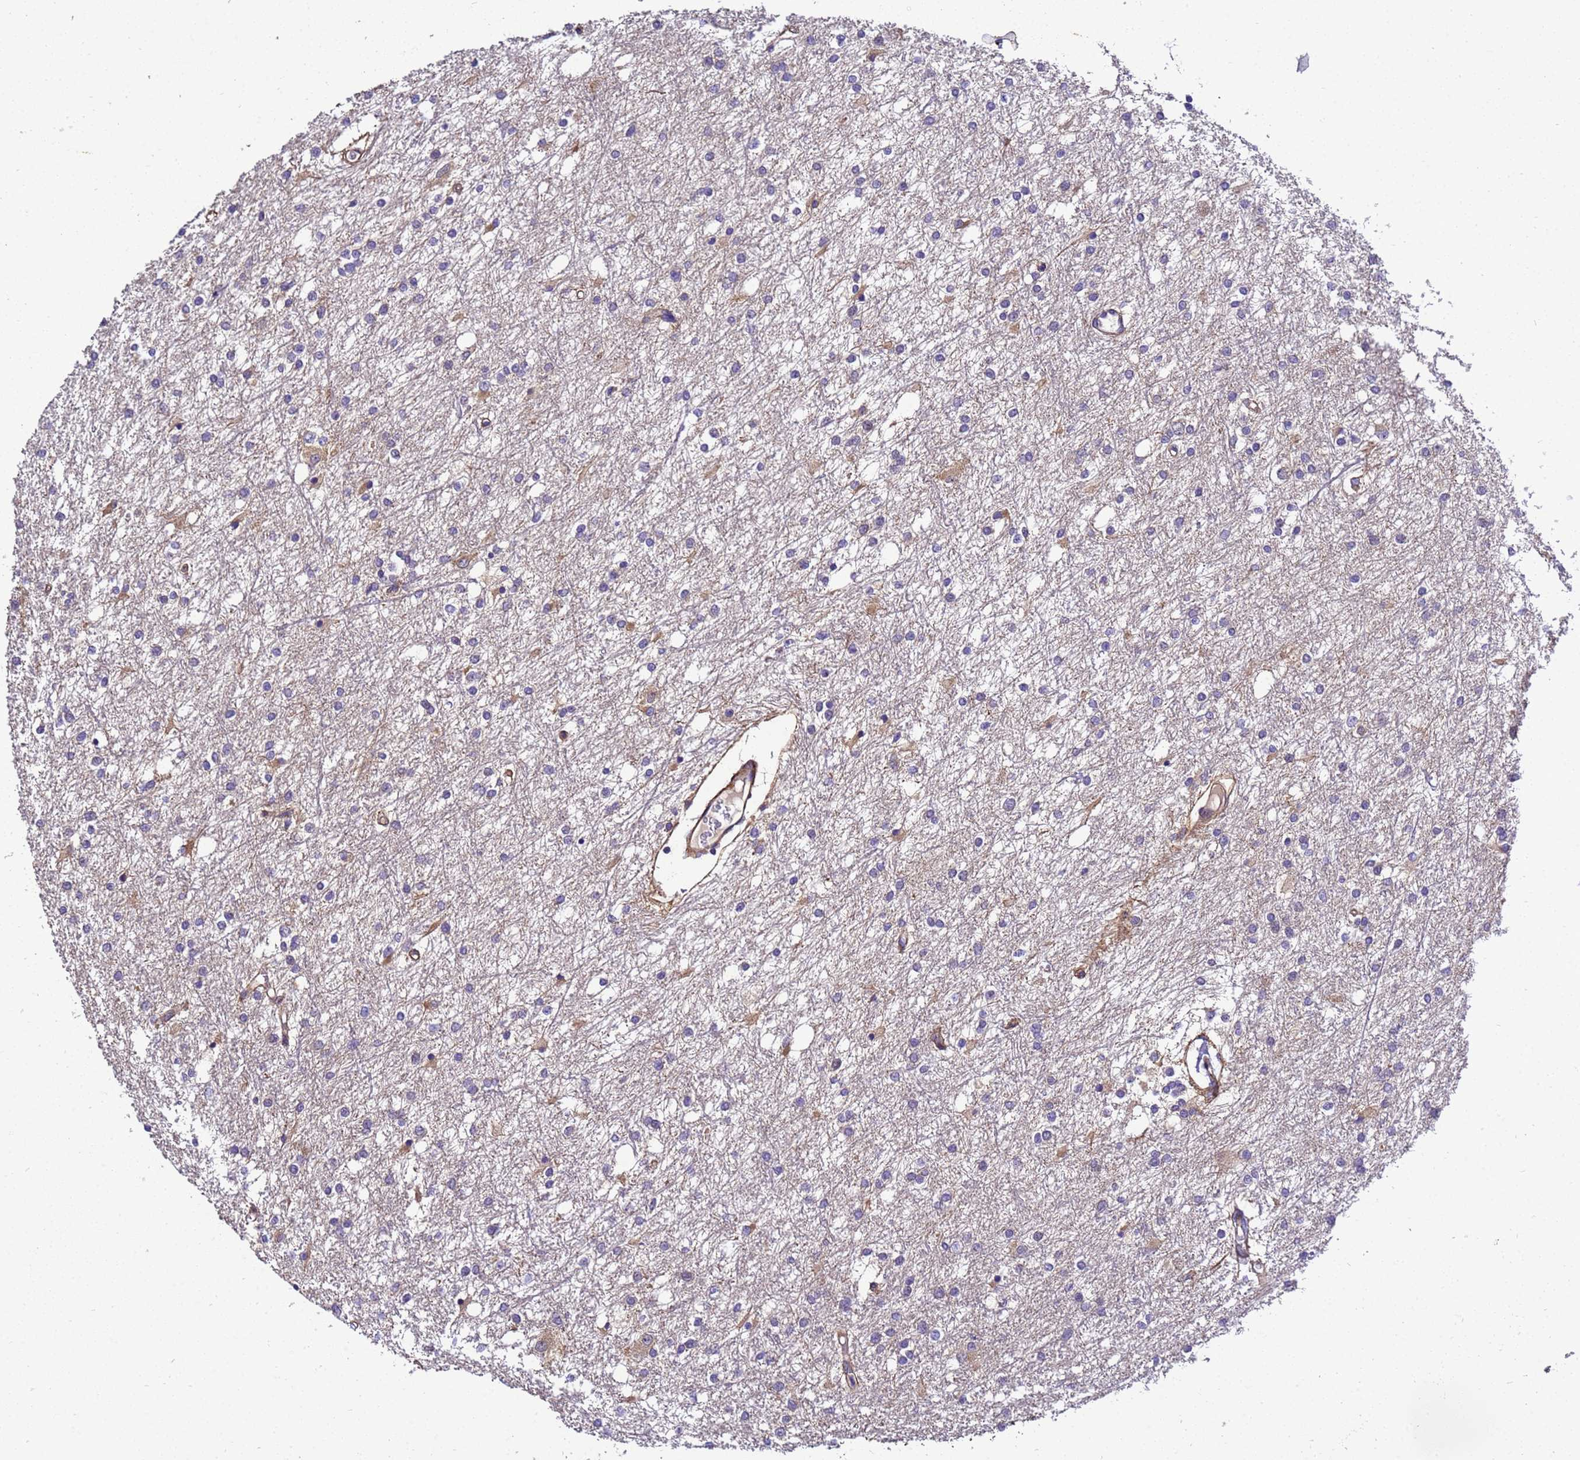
{"staining": {"intensity": "negative", "quantity": "none", "location": "none"}, "tissue": "glioma", "cell_type": "Tumor cells", "image_type": "cancer", "snomed": [{"axis": "morphology", "description": "Glioma, malignant, High grade"}, {"axis": "topography", "description": "Brain"}], "caption": "This is an immunohistochemistry micrograph of human high-grade glioma (malignant). There is no positivity in tumor cells.", "gene": "ZNF417", "patient": {"sex": "female", "age": 50}}